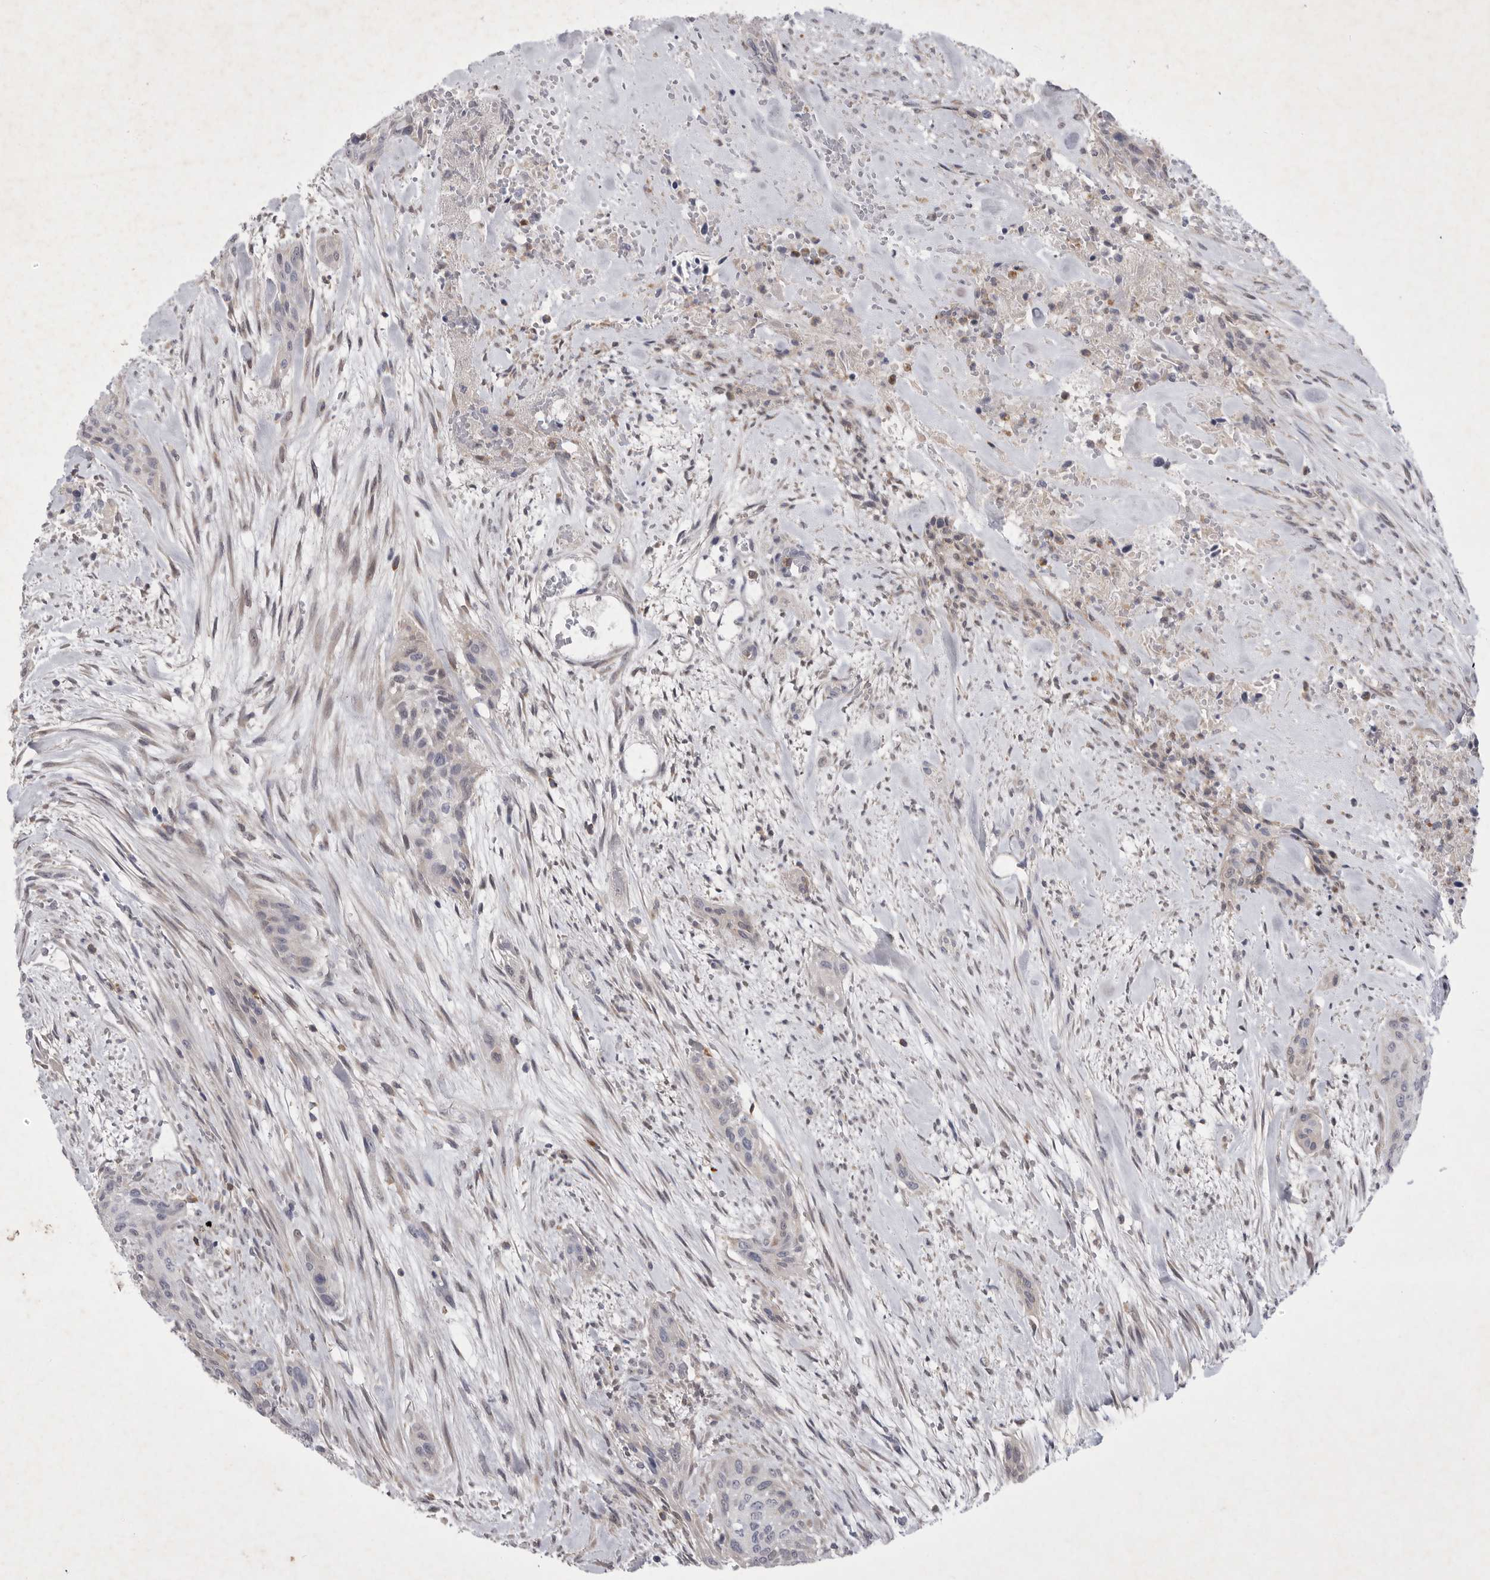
{"staining": {"intensity": "negative", "quantity": "none", "location": "none"}, "tissue": "urothelial cancer", "cell_type": "Tumor cells", "image_type": "cancer", "snomed": [{"axis": "morphology", "description": "Urothelial carcinoma, High grade"}, {"axis": "topography", "description": "Urinary bladder"}], "caption": "An IHC histopathology image of urothelial carcinoma (high-grade) is shown. There is no staining in tumor cells of urothelial carcinoma (high-grade). (Brightfield microscopy of DAB (3,3'-diaminobenzidine) immunohistochemistry at high magnification).", "gene": "SIGLEC10", "patient": {"sex": "male", "age": 35}}